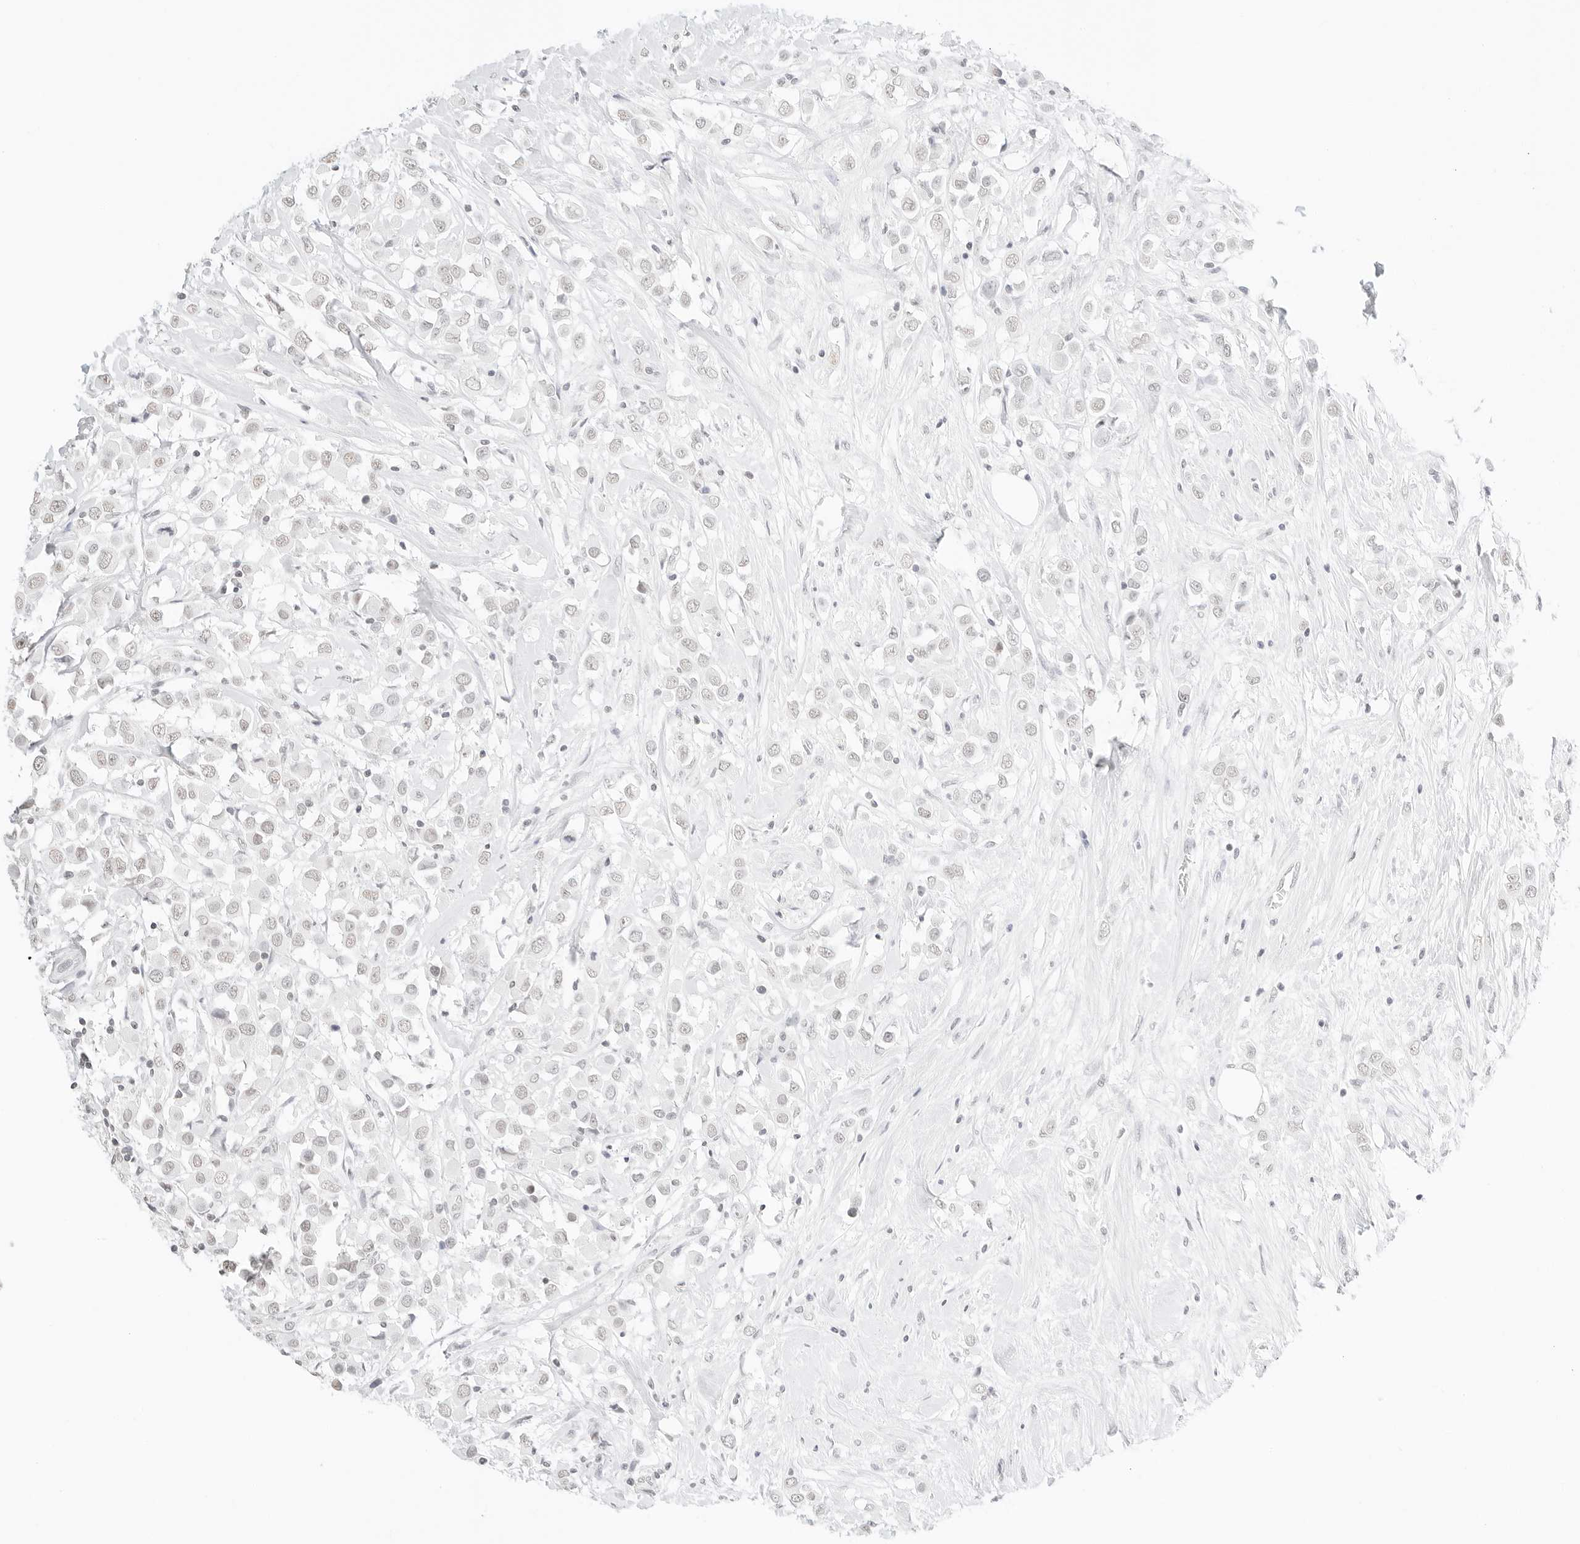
{"staining": {"intensity": "weak", "quantity": "<25%", "location": "nuclear"}, "tissue": "breast cancer", "cell_type": "Tumor cells", "image_type": "cancer", "snomed": [{"axis": "morphology", "description": "Duct carcinoma"}, {"axis": "topography", "description": "Breast"}], "caption": "DAB immunohistochemical staining of human breast intraductal carcinoma displays no significant staining in tumor cells.", "gene": "FBLN5", "patient": {"sex": "female", "age": 61}}